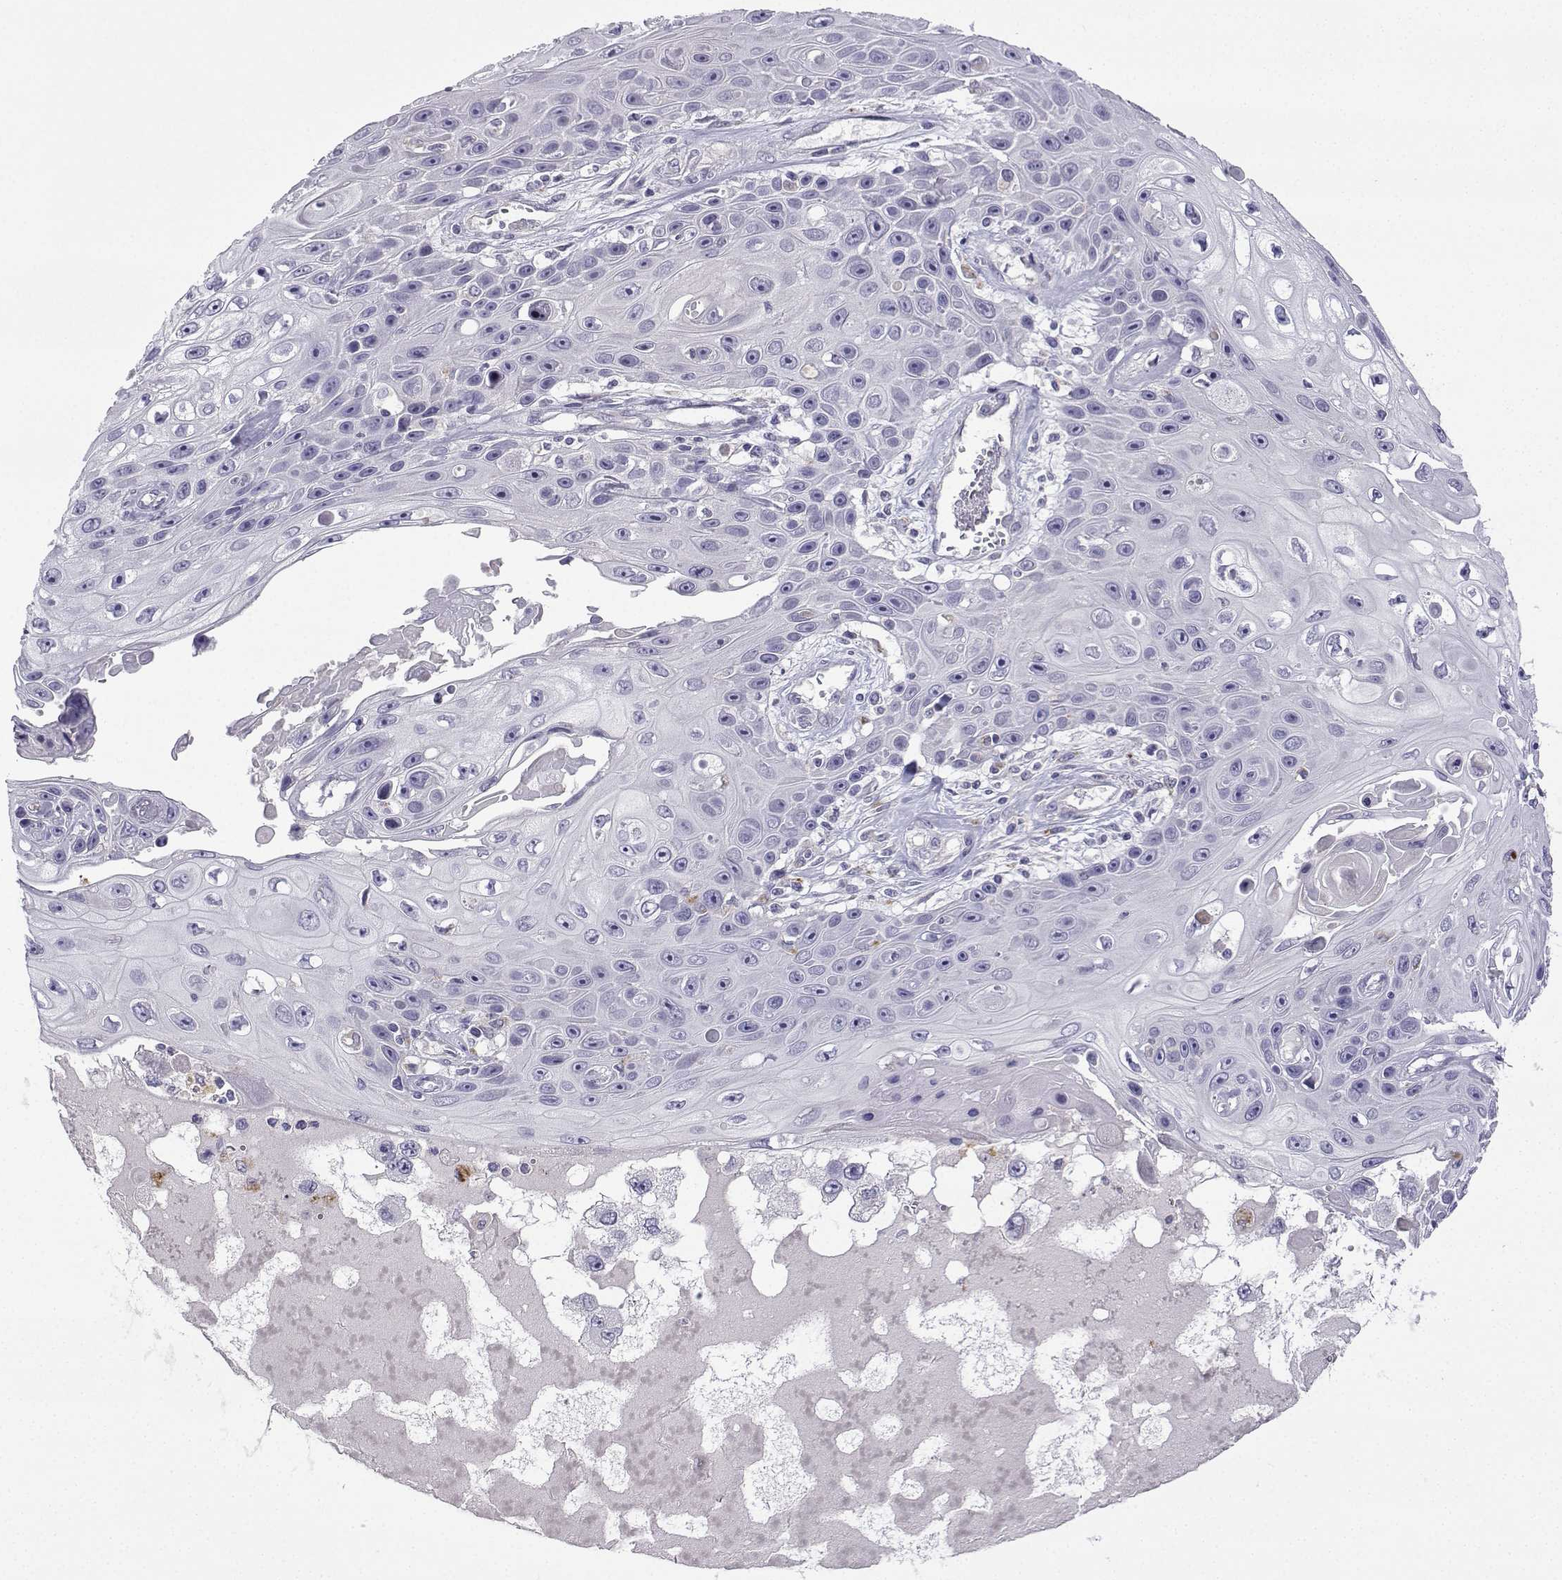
{"staining": {"intensity": "negative", "quantity": "none", "location": "none"}, "tissue": "skin cancer", "cell_type": "Tumor cells", "image_type": "cancer", "snomed": [{"axis": "morphology", "description": "Squamous cell carcinoma, NOS"}, {"axis": "topography", "description": "Skin"}], "caption": "This is an immunohistochemistry photomicrograph of human skin cancer. There is no expression in tumor cells.", "gene": "SPACA7", "patient": {"sex": "male", "age": 82}}